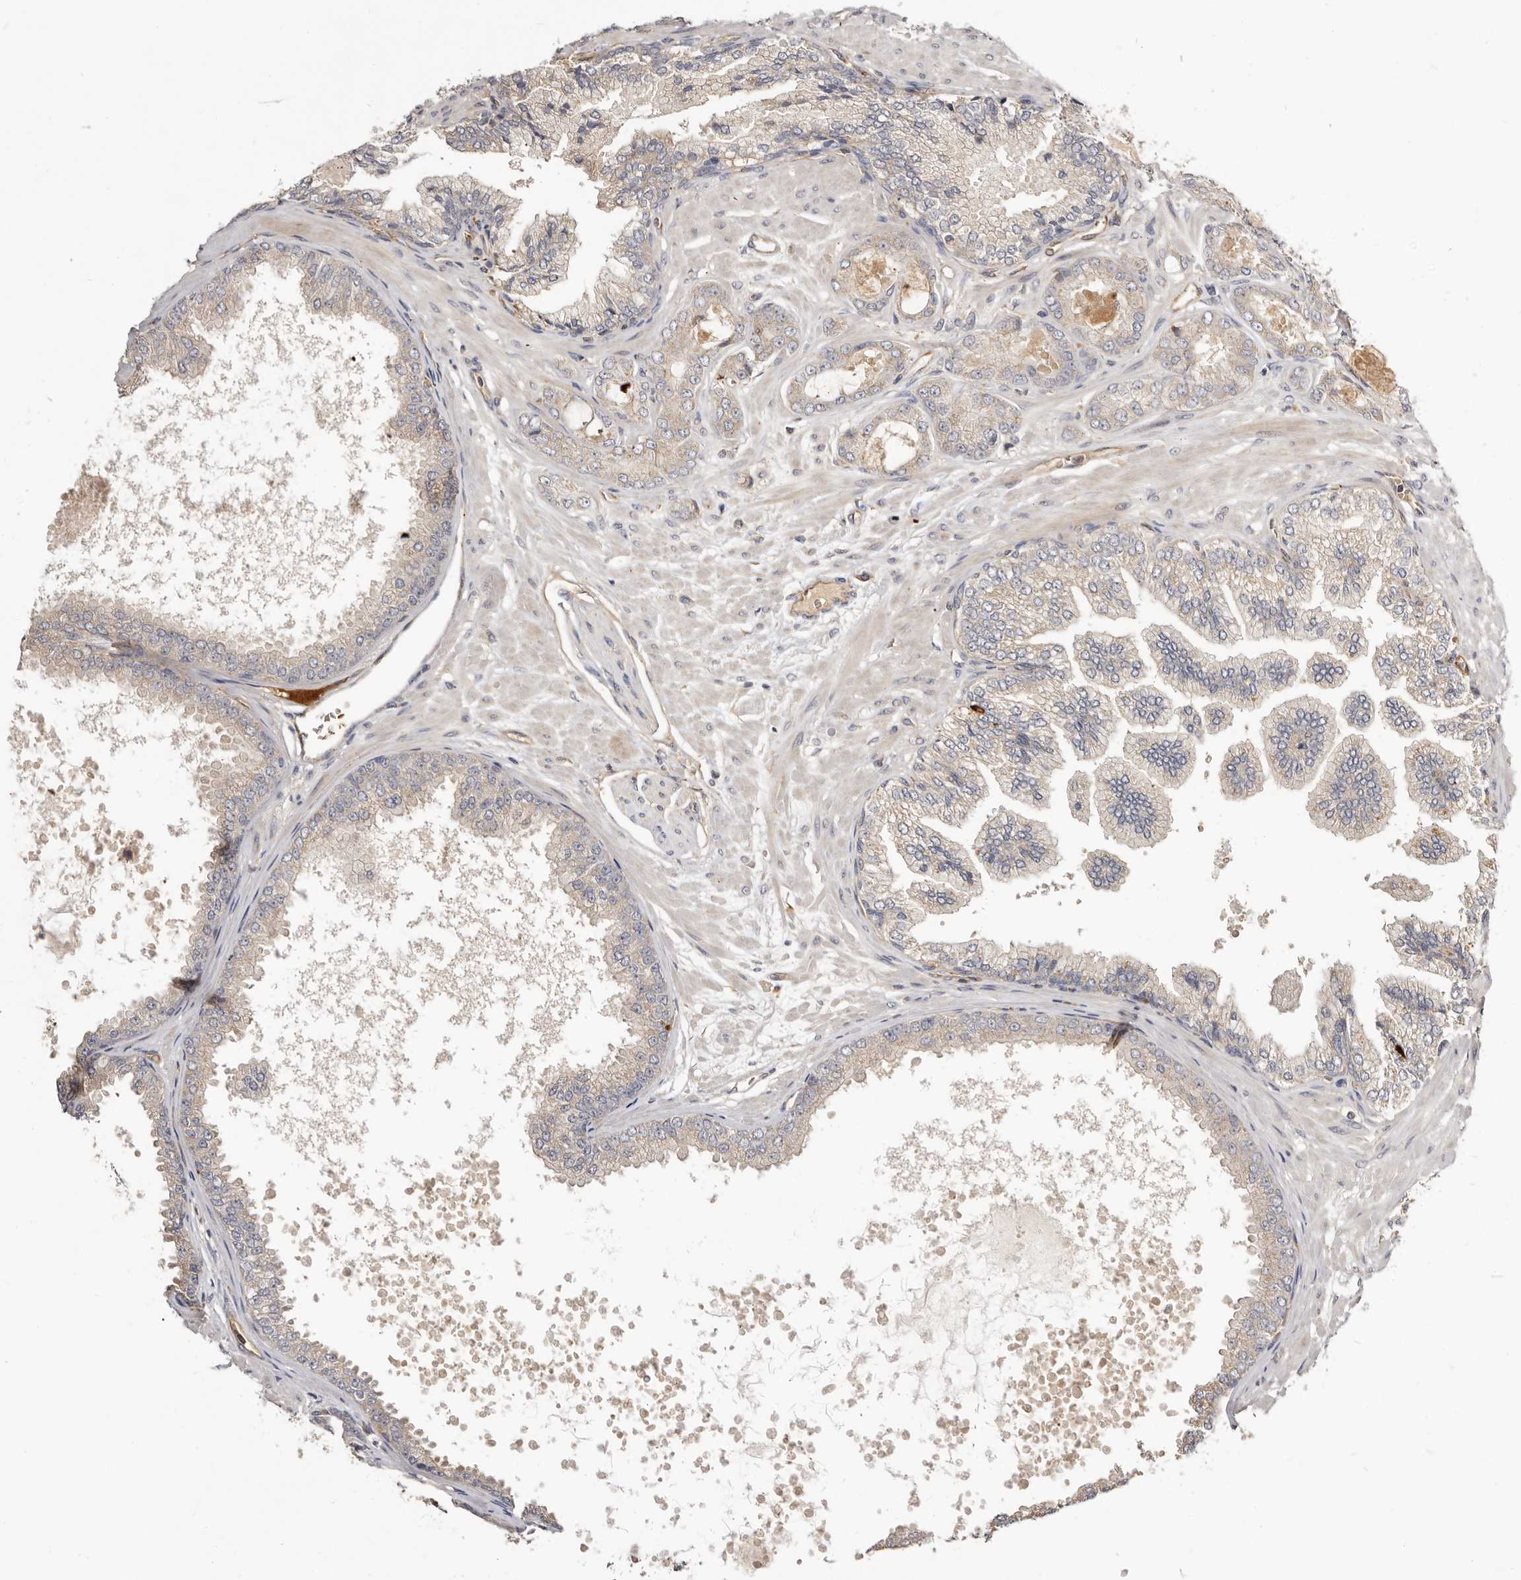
{"staining": {"intensity": "weak", "quantity": ">75%", "location": "cytoplasmic/membranous"}, "tissue": "prostate cancer", "cell_type": "Tumor cells", "image_type": "cancer", "snomed": [{"axis": "morphology", "description": "Adenocarcinoma, Low grade"}, {"axis": "topography", "description": "Prostate"}], "caption": "A brown stain labels weak cytoplasmic/membranous staining of a protein in prostate adenocarcinoma (low-grade) tumor cells.", "gene": "ADAMTS9", "patient": {"sex": "male", "age": 63}}